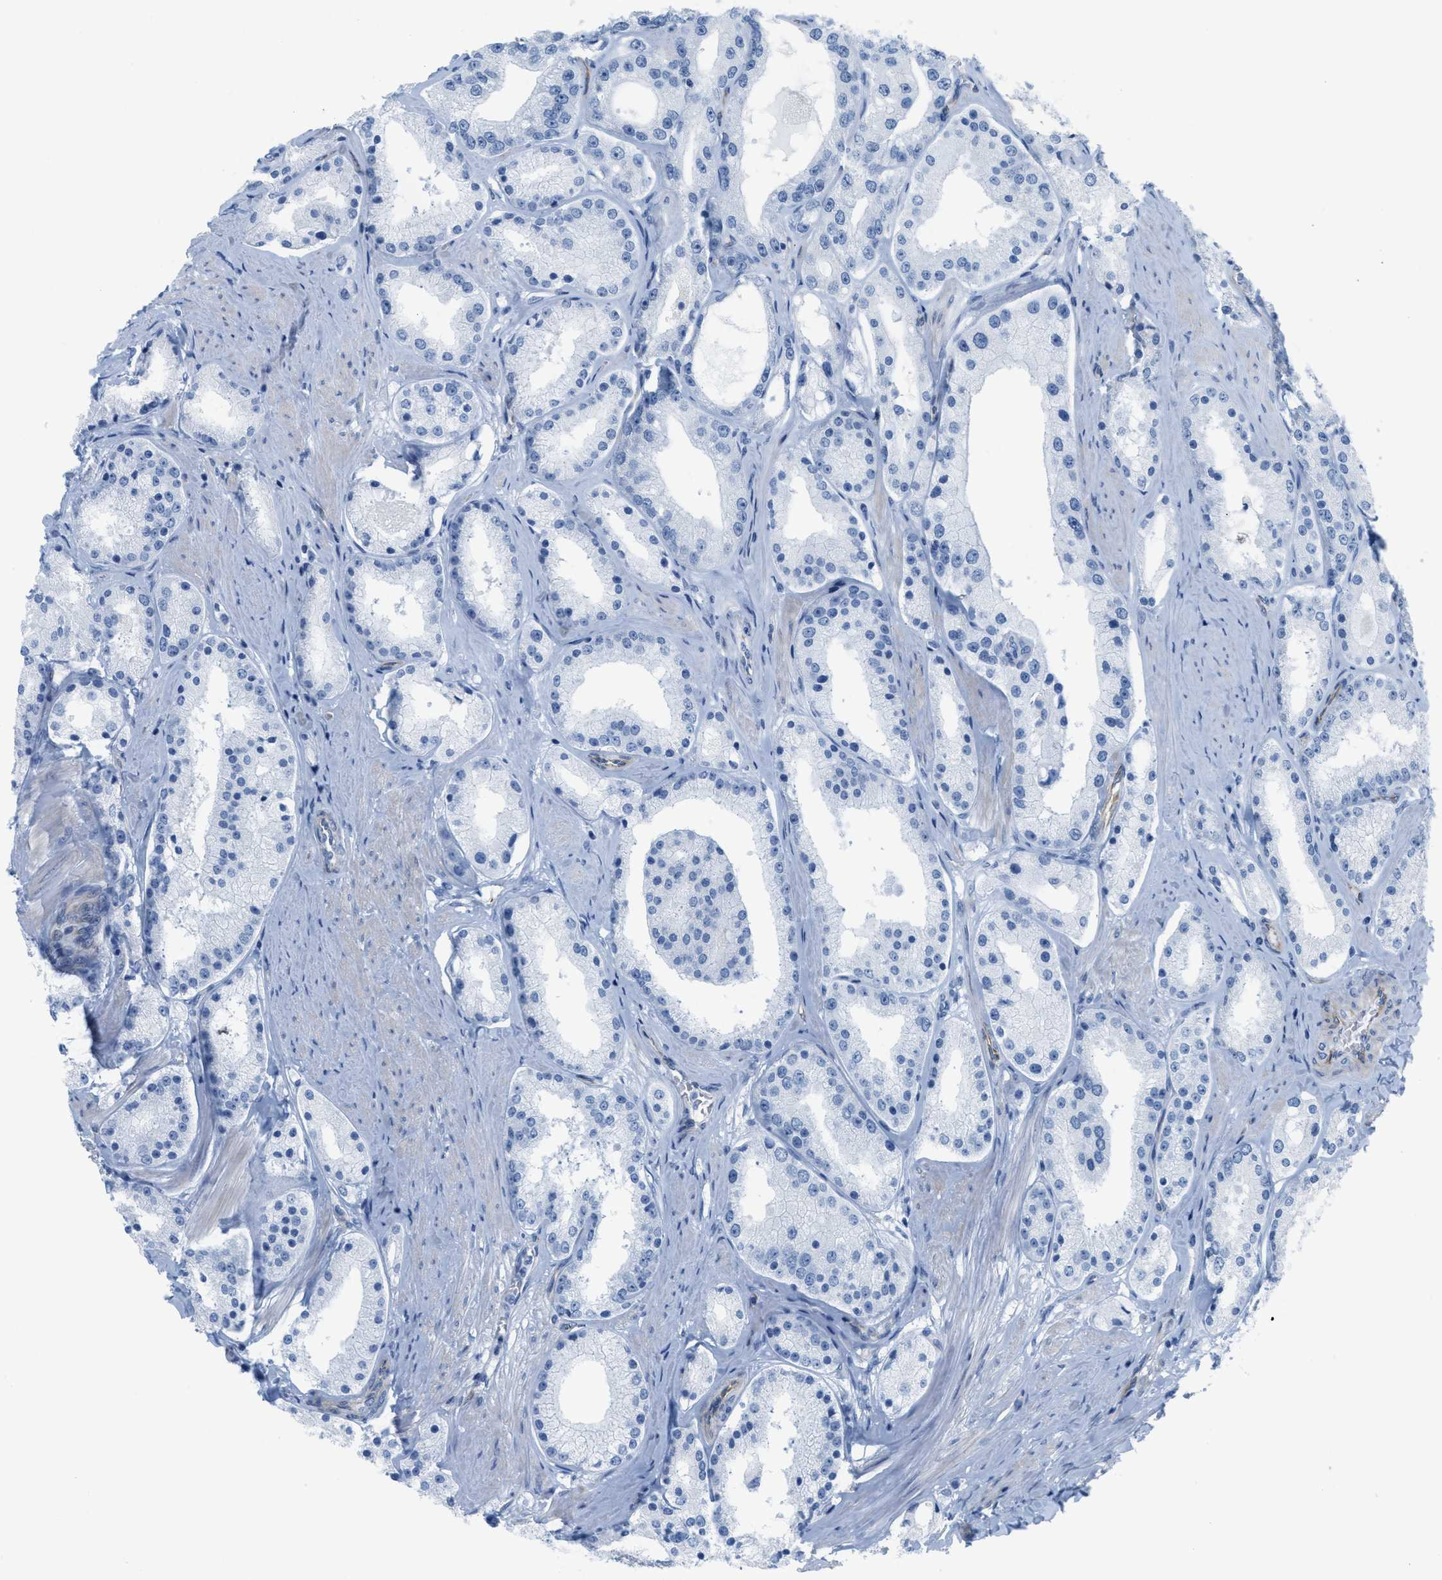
{"staining": {"intensity": "negative", "quantity": "none", "location": "none"}, "tissue": "prostate cancer", "cell_type": "Tumor cells", "image_type": "cancer", "snomed": [{"axis": "morphology", "description": "Adenocarcinoma, Low grade"}, {"axis": "topography", "description": "Prostate"}], "caption": "This micrograph is of prostate adenocarcinoma (low-grade) stained with immunohistochemistry to label a protein in brown with the nuclei are counter-stained blue. There is no expression in tumor cells.", "gene": "SLC12A1", "patient": {"sex": "male", "age": 63}}